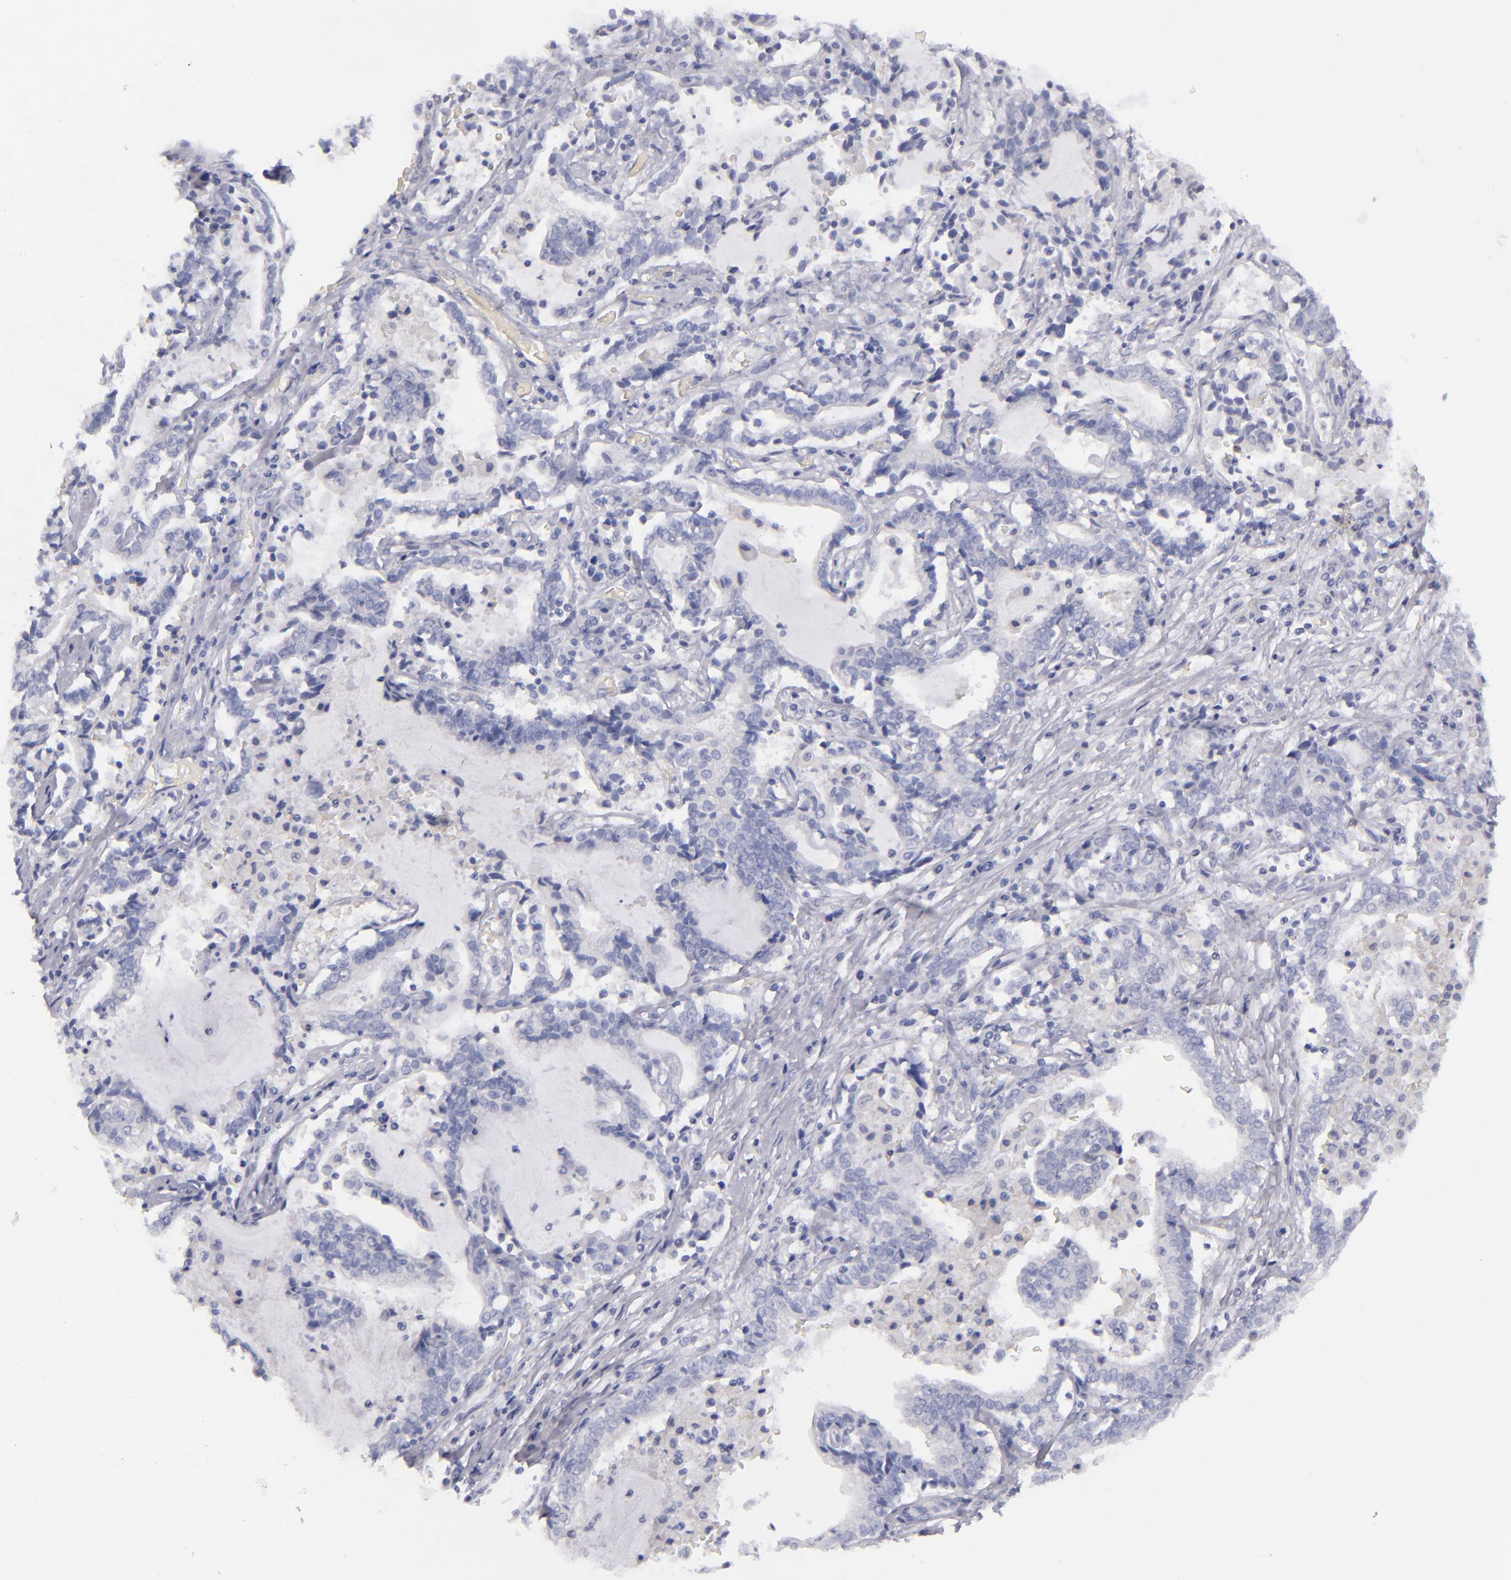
{"staining": {"intensity": "negative", "quantity": "none", "location": "none"}, "tissue": "liver cancer", "cell_type": "Tumor cells", "image_type": "cancer", "snomed": [{"axis": "morphology", "description": "Cholangiocarcinoma"}, {"axis": "topography", "description": "Liver"}], "caption": "DAB (3,3'-diaminobenzidine) immunohistochemical staining of liver cholangiocarcinoma exhibits no significant staining in tumor cells.", "gene": "CD22", "patient": {"sex": "male", "age": 57}}